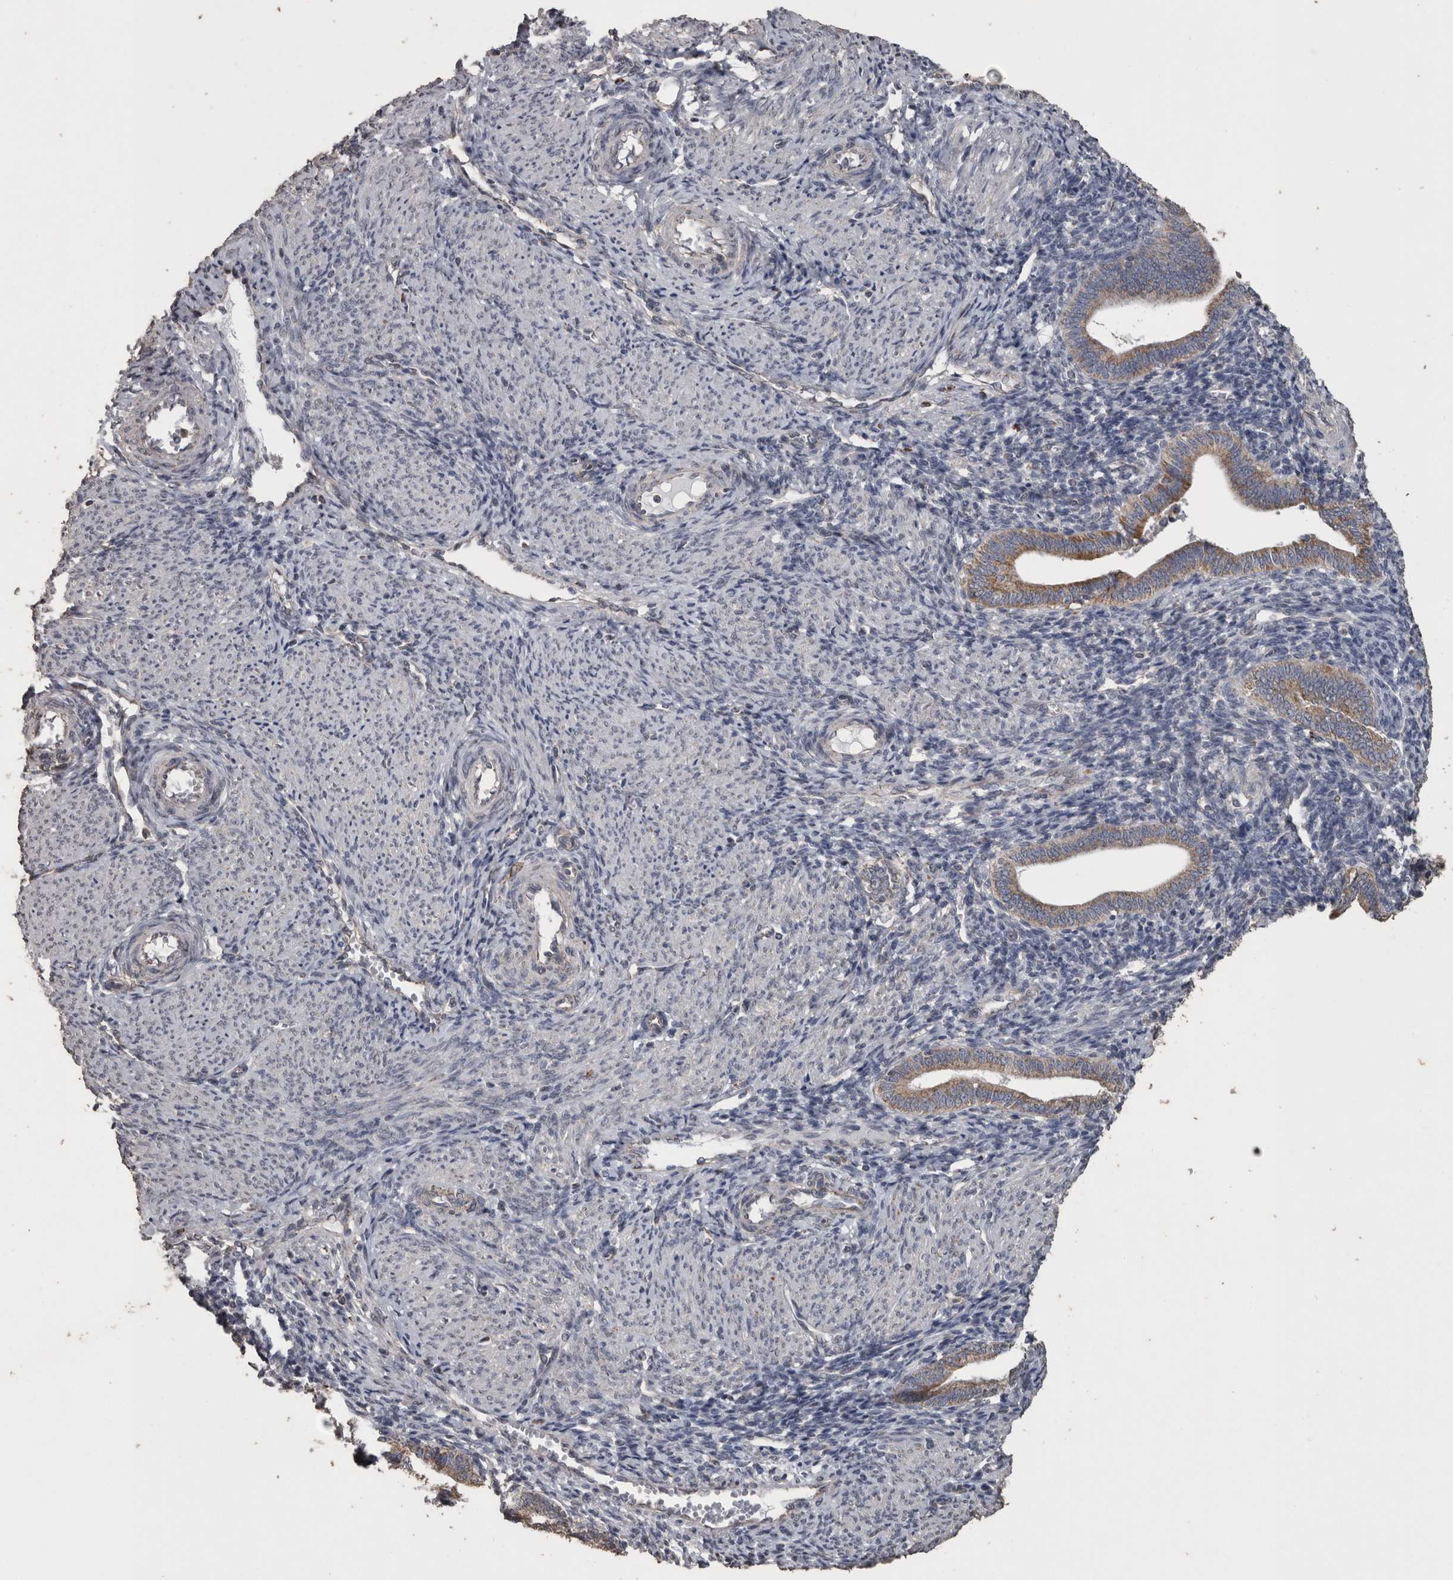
{"staining": {"intensity": "negative", "quantity": "none", "location": "none"}, "tissue": "endometrium", "cell_type": "Cells in endometrial stroma", "image_type": "normal", "snomed": [{"axis": "morphology", "description": "Normal tissue, NOS"}, {"axis": "topography", "description": "Uterus"}, {"axis": "topography", "description": "Endometrium"}], "caption": "A photomicrograph of human endometrium is negative for staining in cells in endometrial stroma.", "gene": "ACADM", "patient": {"sex": "female", "age": 33}}